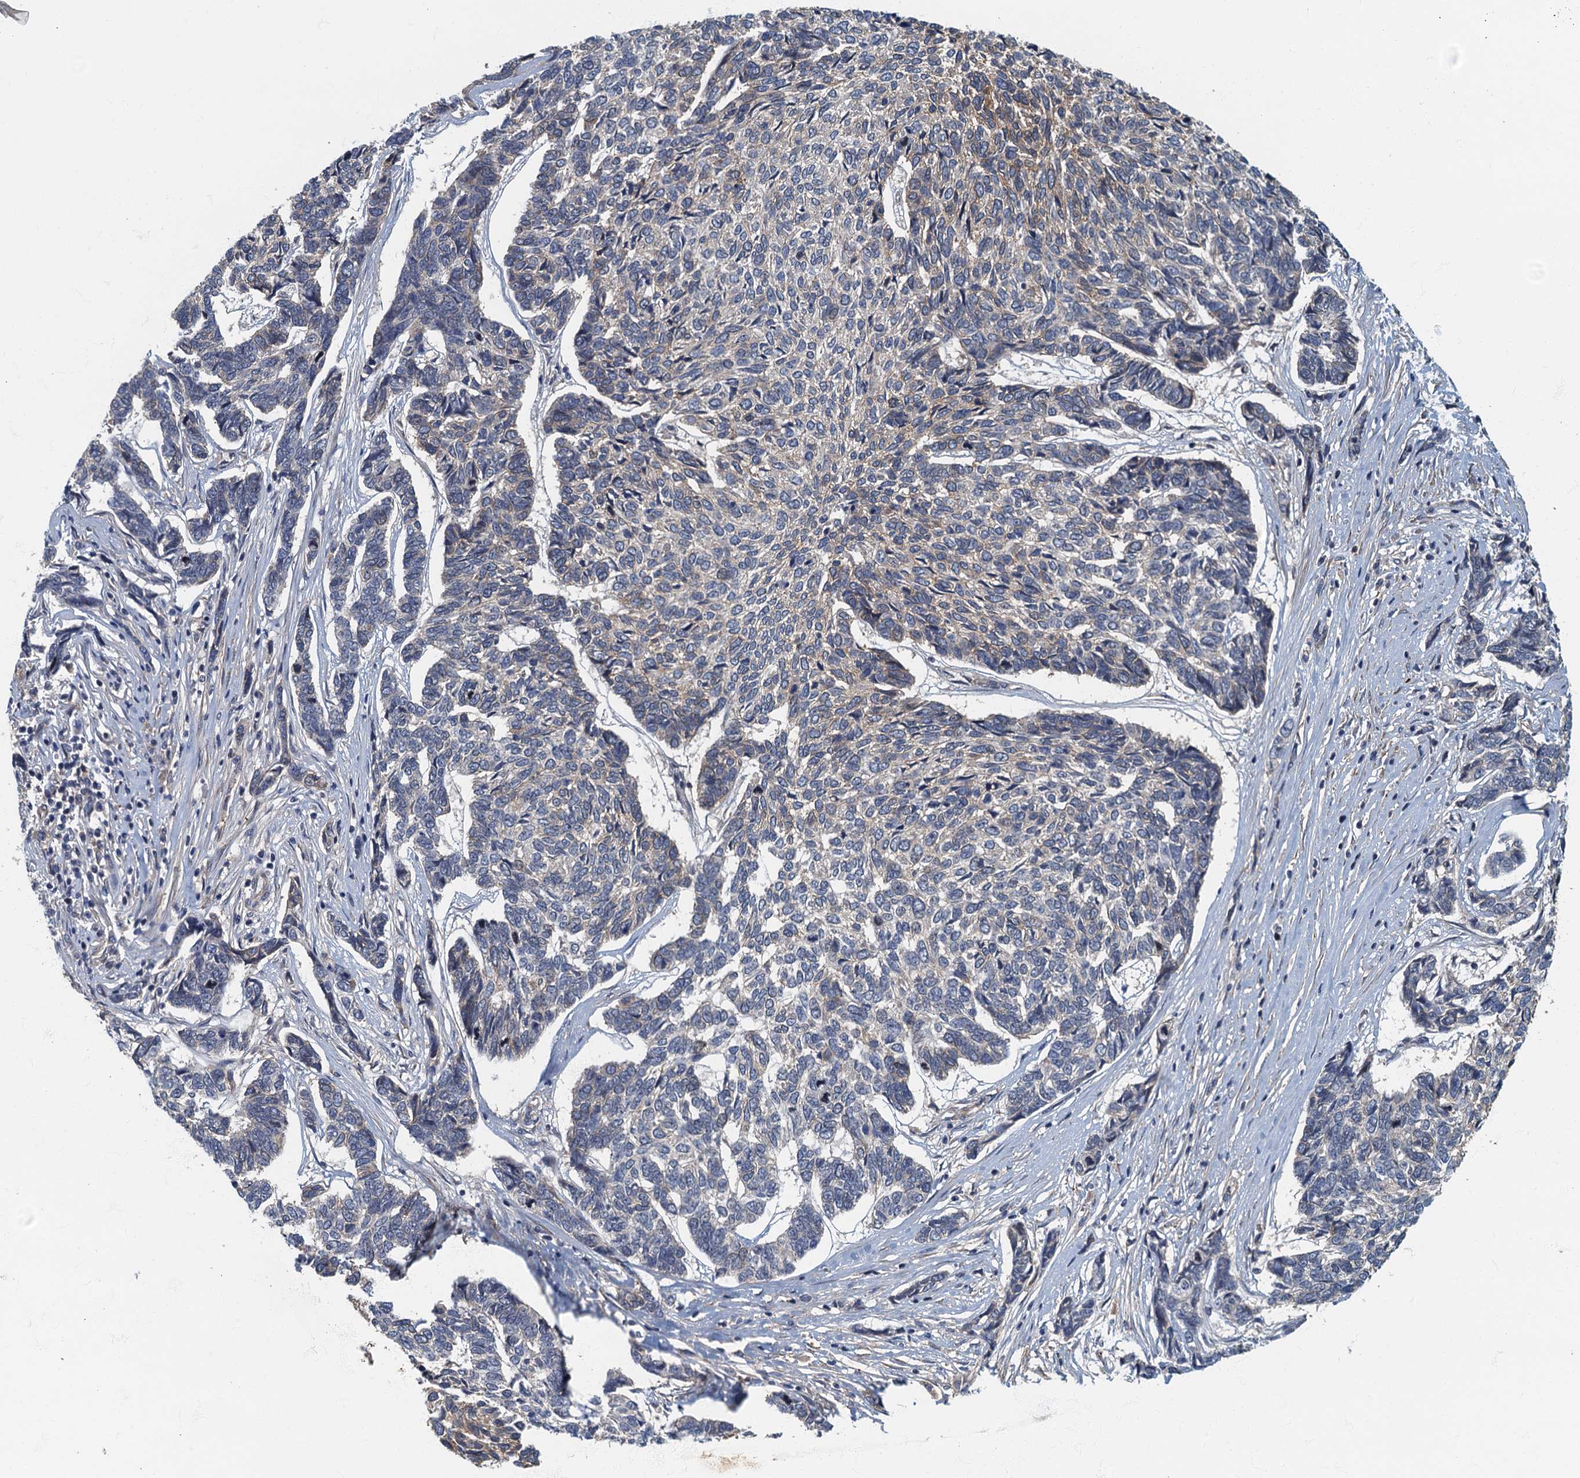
{"staining": {"intensity": "negative", "quantity": "none", "location": "none"}, "tissue": "skin cancer", "cell_type": "Tumor cells", "image_type": "cancer", "snomed": [{"axis": "morphology", "description": "Basal cell carcinoma"}, {"axis": "topography", "description": "Skin"}], "caption": "Tumor cells show no significant positivity in basal cell carcinoma (skin).", "gene": "CKAP2L", "patient": {"sex": "female", "age": 65}}